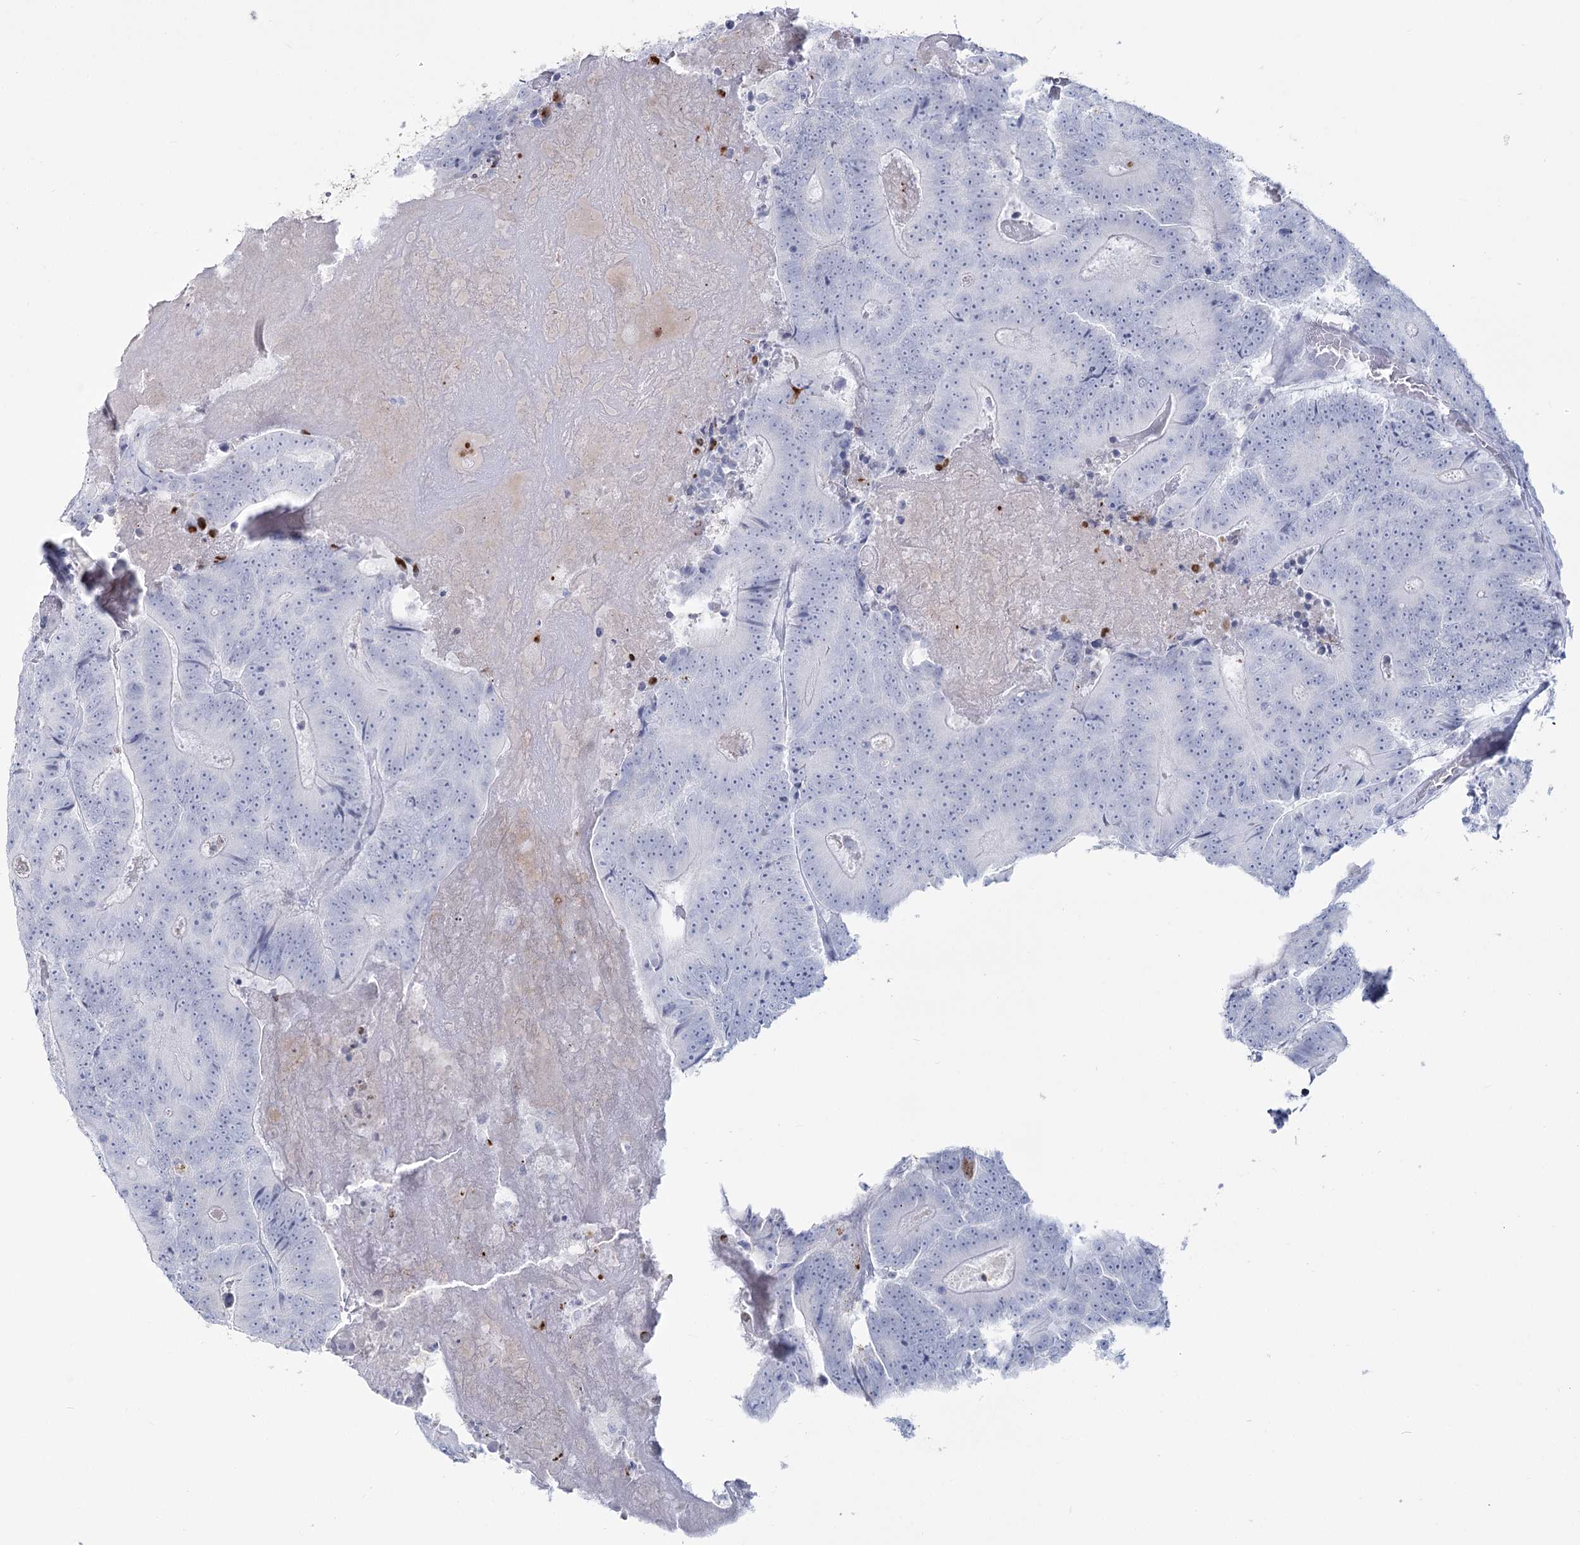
{"staining": {"intensity": "negative", "quantity": "none", "location": "none"}, "tissue": "colorectal cancer", "cell_type": "Tumor cells", "image_type": "cancer", "snomed": [{"axis": "morphology", "description": "Adenocarcinoma, NOS"}, {"axis": "topography", "description": "Colon"}], "caption": "Tumor cells are negative for brown protein staining in colorectal cancer.", "gene": "SLC6A19", "patient": {"sex": "male", "age": 83}}